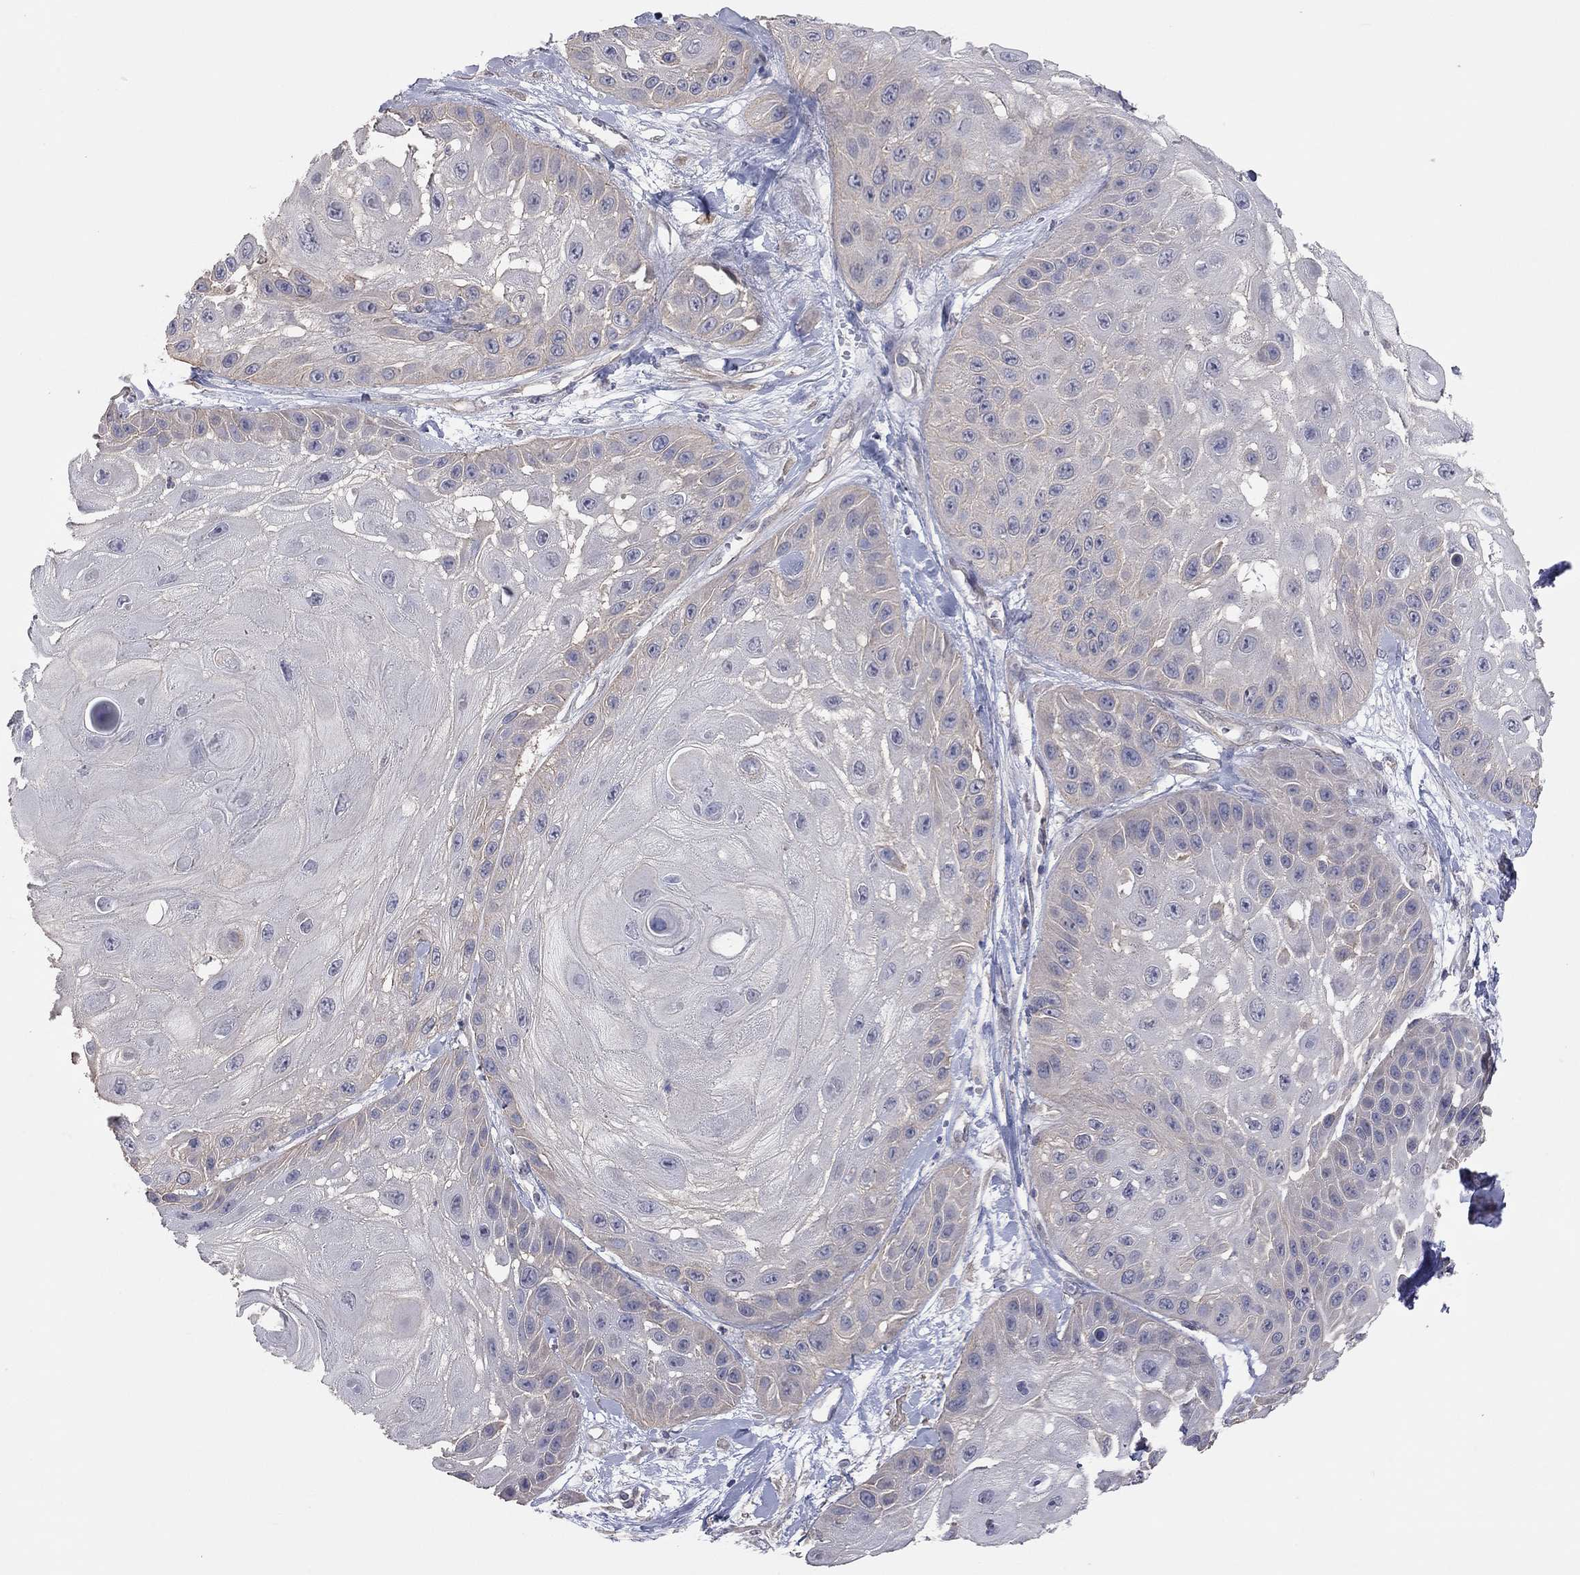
{"staining": {"intensity": "negative", "quantity": "none", "location": "none"}, "tissue": "skin cancer", "cell_type": "Tumor cells", "image_type": "cancer", "snomed": [{"axis": "morphology", "description": "Normal tissue, NOS"}, {"axis": "morphology", "description": "Squamous cell carcinoma, NOS"}, {"axis": "topography", "description": "Skin"}], "caption": "There is no significant positivity in tumor cells of skin squamous cell carcinoma. (Immunohistochemistry (ihc), brightfield microscopy, high magnification).", "gene": "KCNB1", "patient": {"sex": "male", "age": 79}}